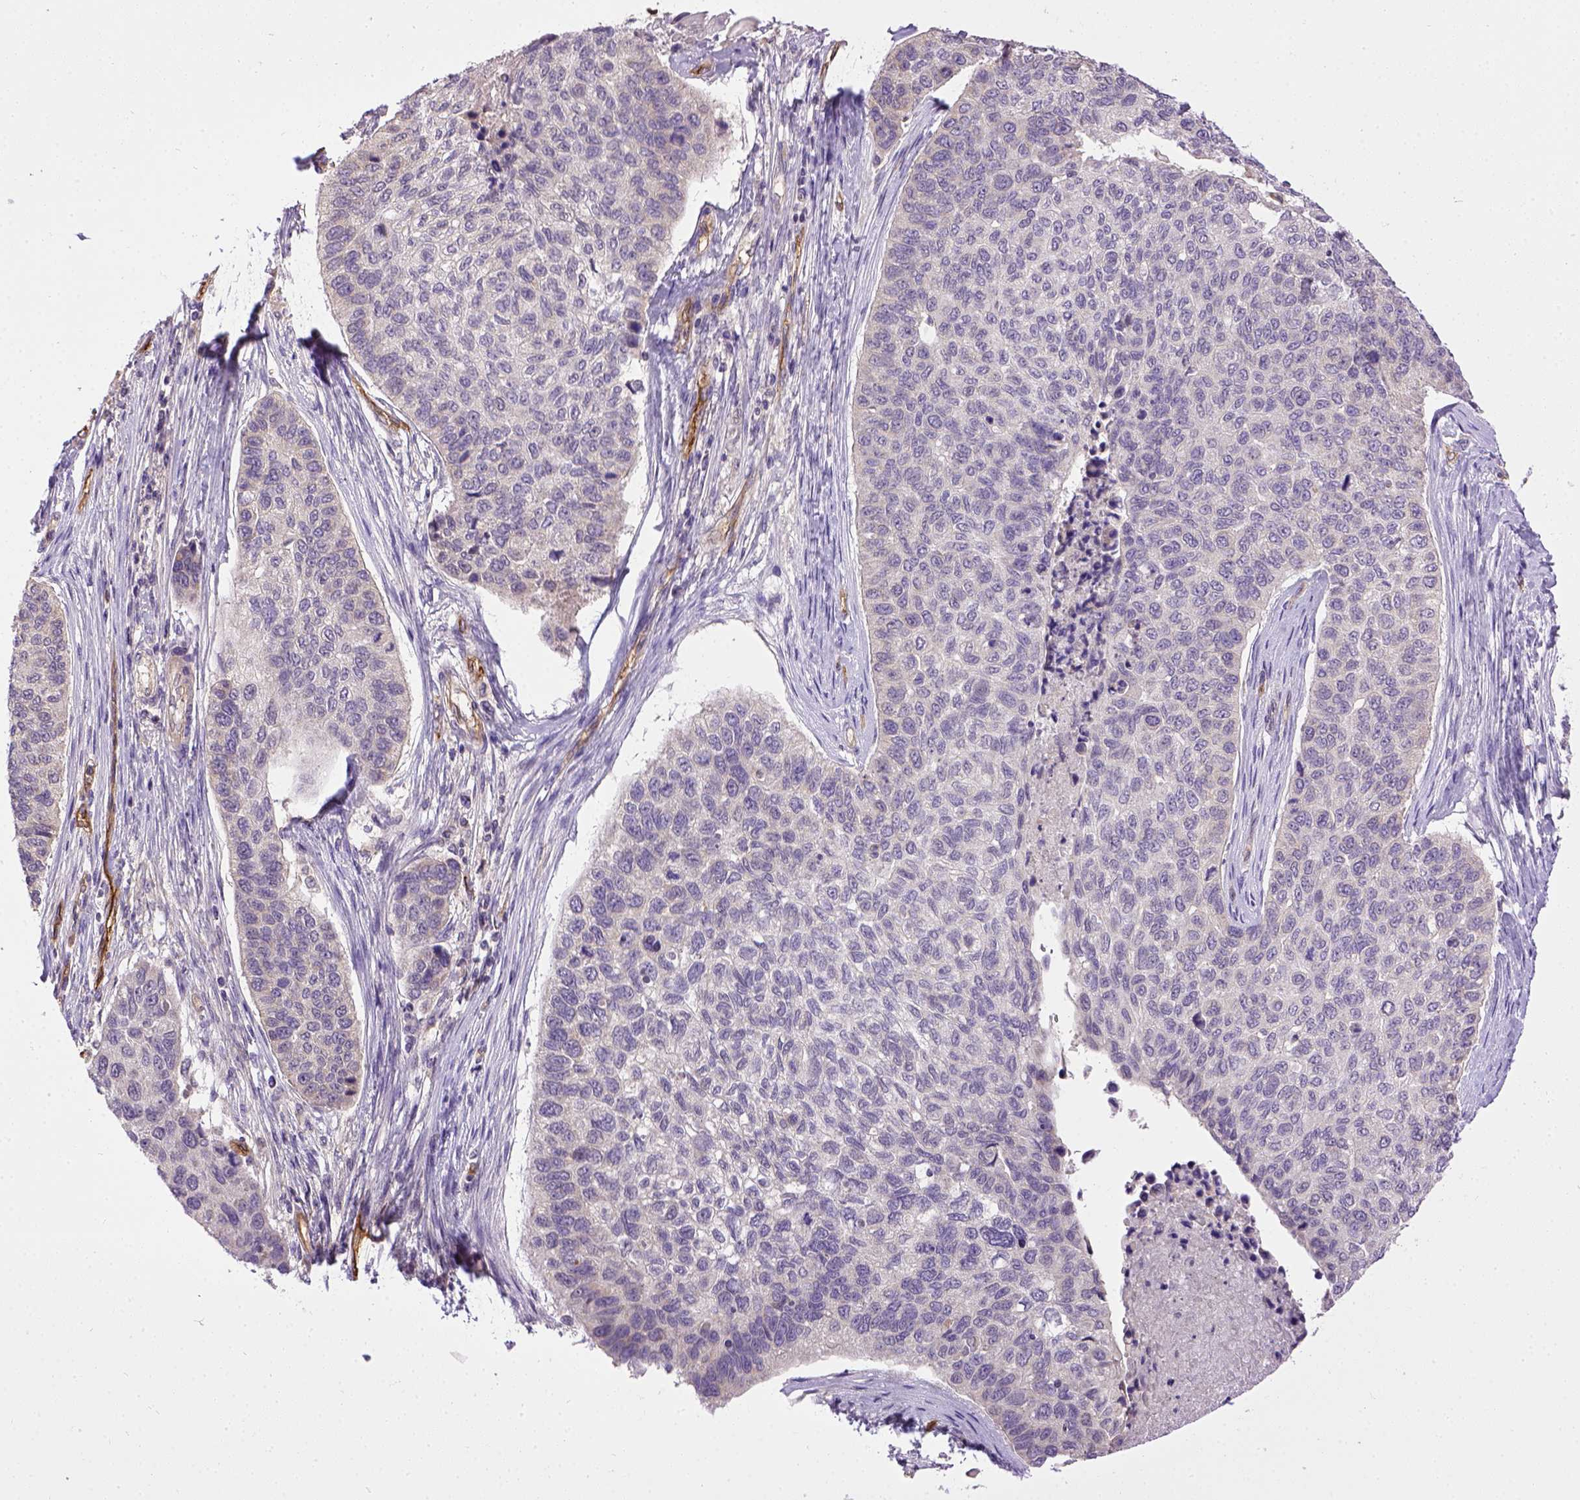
{"staining": {"intensity": "negative", "quantity": "none", "location": "none"}, "tissue": "lung cancer", "cell_type": "Tumor cells", "image_type": "cancer", "snomed": [{"axis": "morphology", "description": "Squamous cell carcinoma, NOS"}, {"axis": "topography", "description": "Lung"}], "caption": "This is a histopathology image of immunohistochemistry (IHC) staining of lung squamous cell carcinoma, which shows no staining in tumor cells. (Brightfield microscopy of DAB (3,3'-diaminobenzidine) immunohistochemistry at high magnification).", "gene": "ENG", "patient": {"sex": "male", "age": 69}}